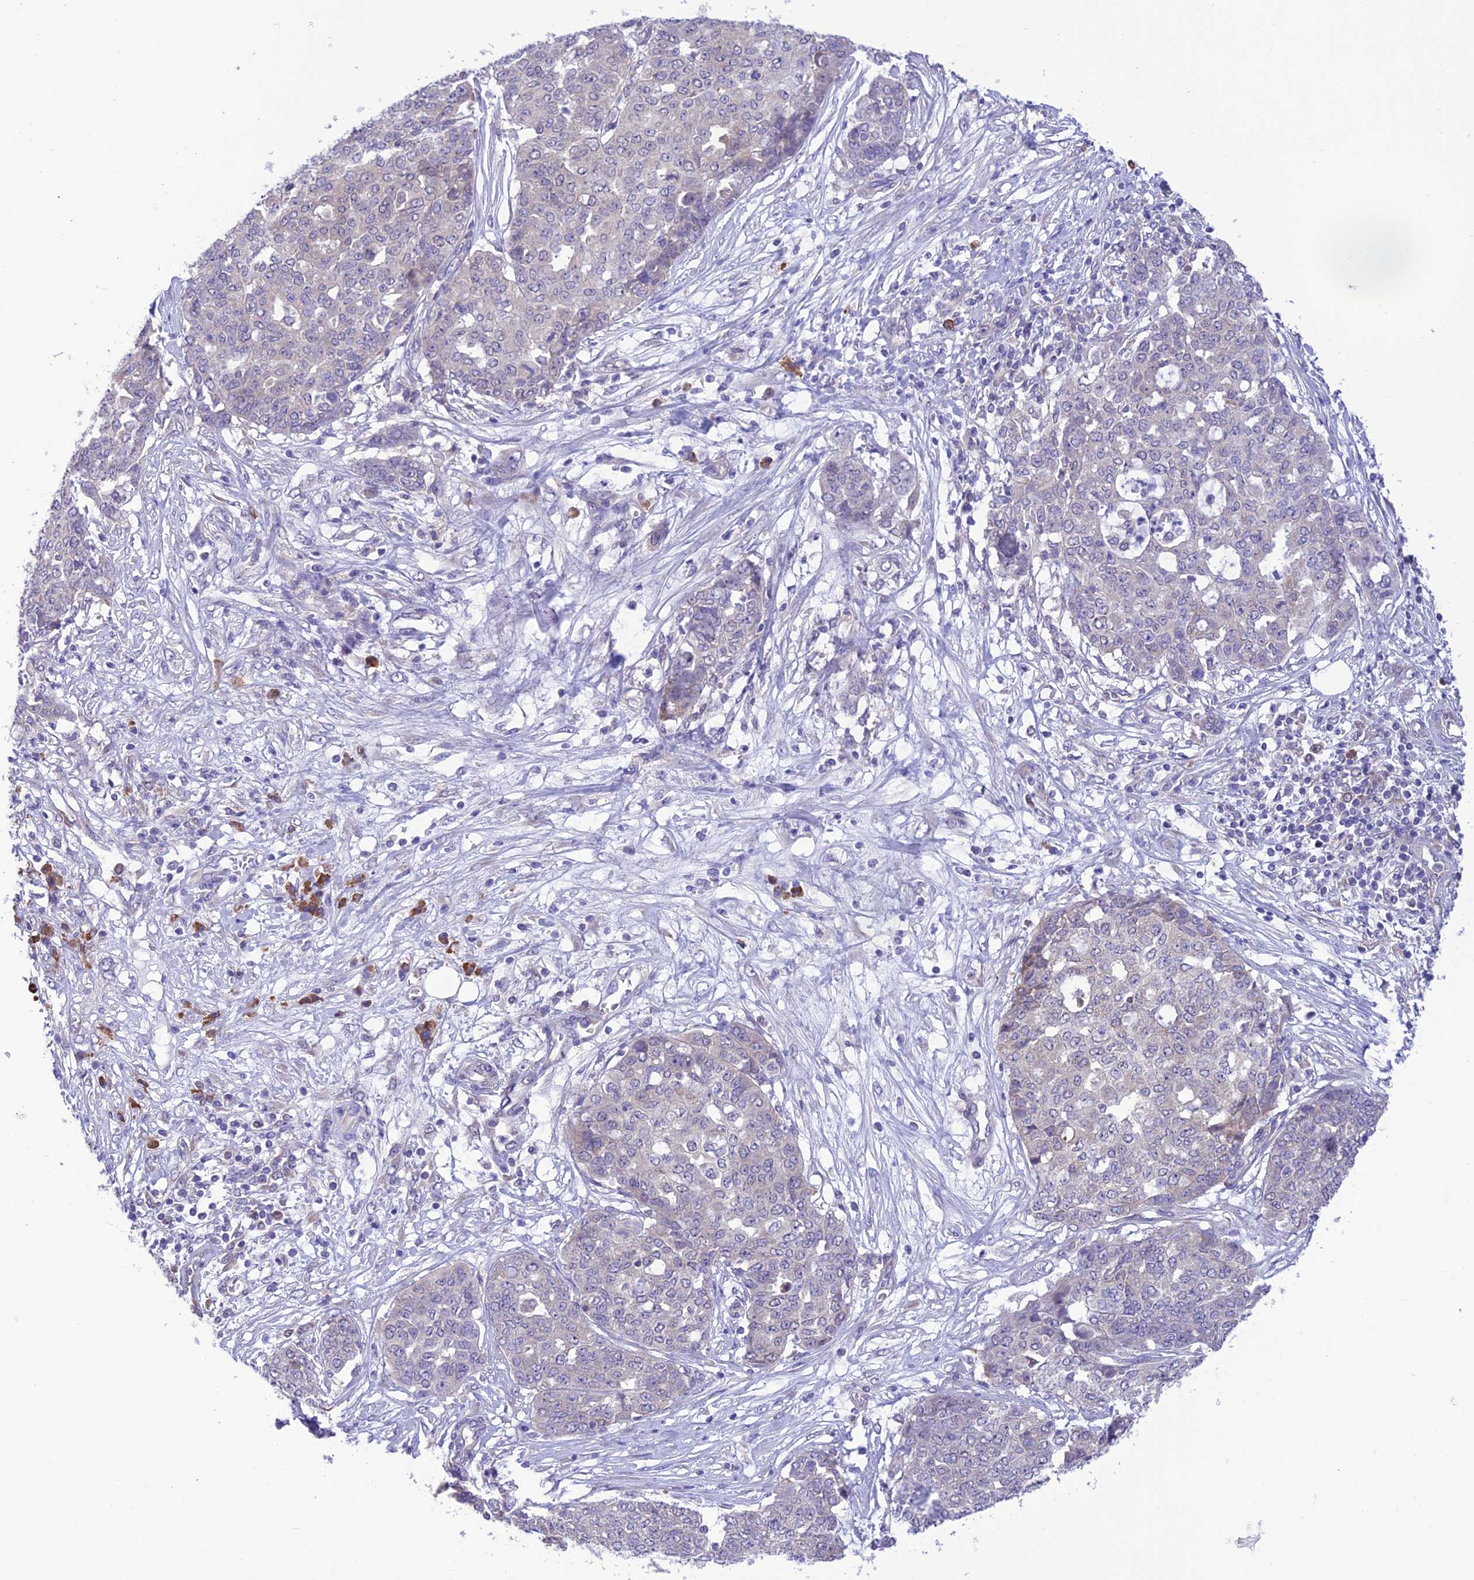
{"staining": {"intensity": "negative", "quantity": "none", "location": "none"}, "tissue": "ovarian cancer", "cell_type": "Tumor cells", "image_type": "cancer", "snomed": [{"axis": "morphology", "description": "Cystadenocarcinoma, serous, NOS"}, {"axis": "topography", "description": "Soft tissue"}, {"axis": "topography", "description": "Ovary"}], "caption": "Immunohistochemical staining of human ovarian cancer (serous cystadenocarcinoma) exhibits no significant positivity in tumor cells. (IHC, brightfield microscopy, high magnification).", "gene": "RNF126", "patient": {"sex": "female", "age": 57}}